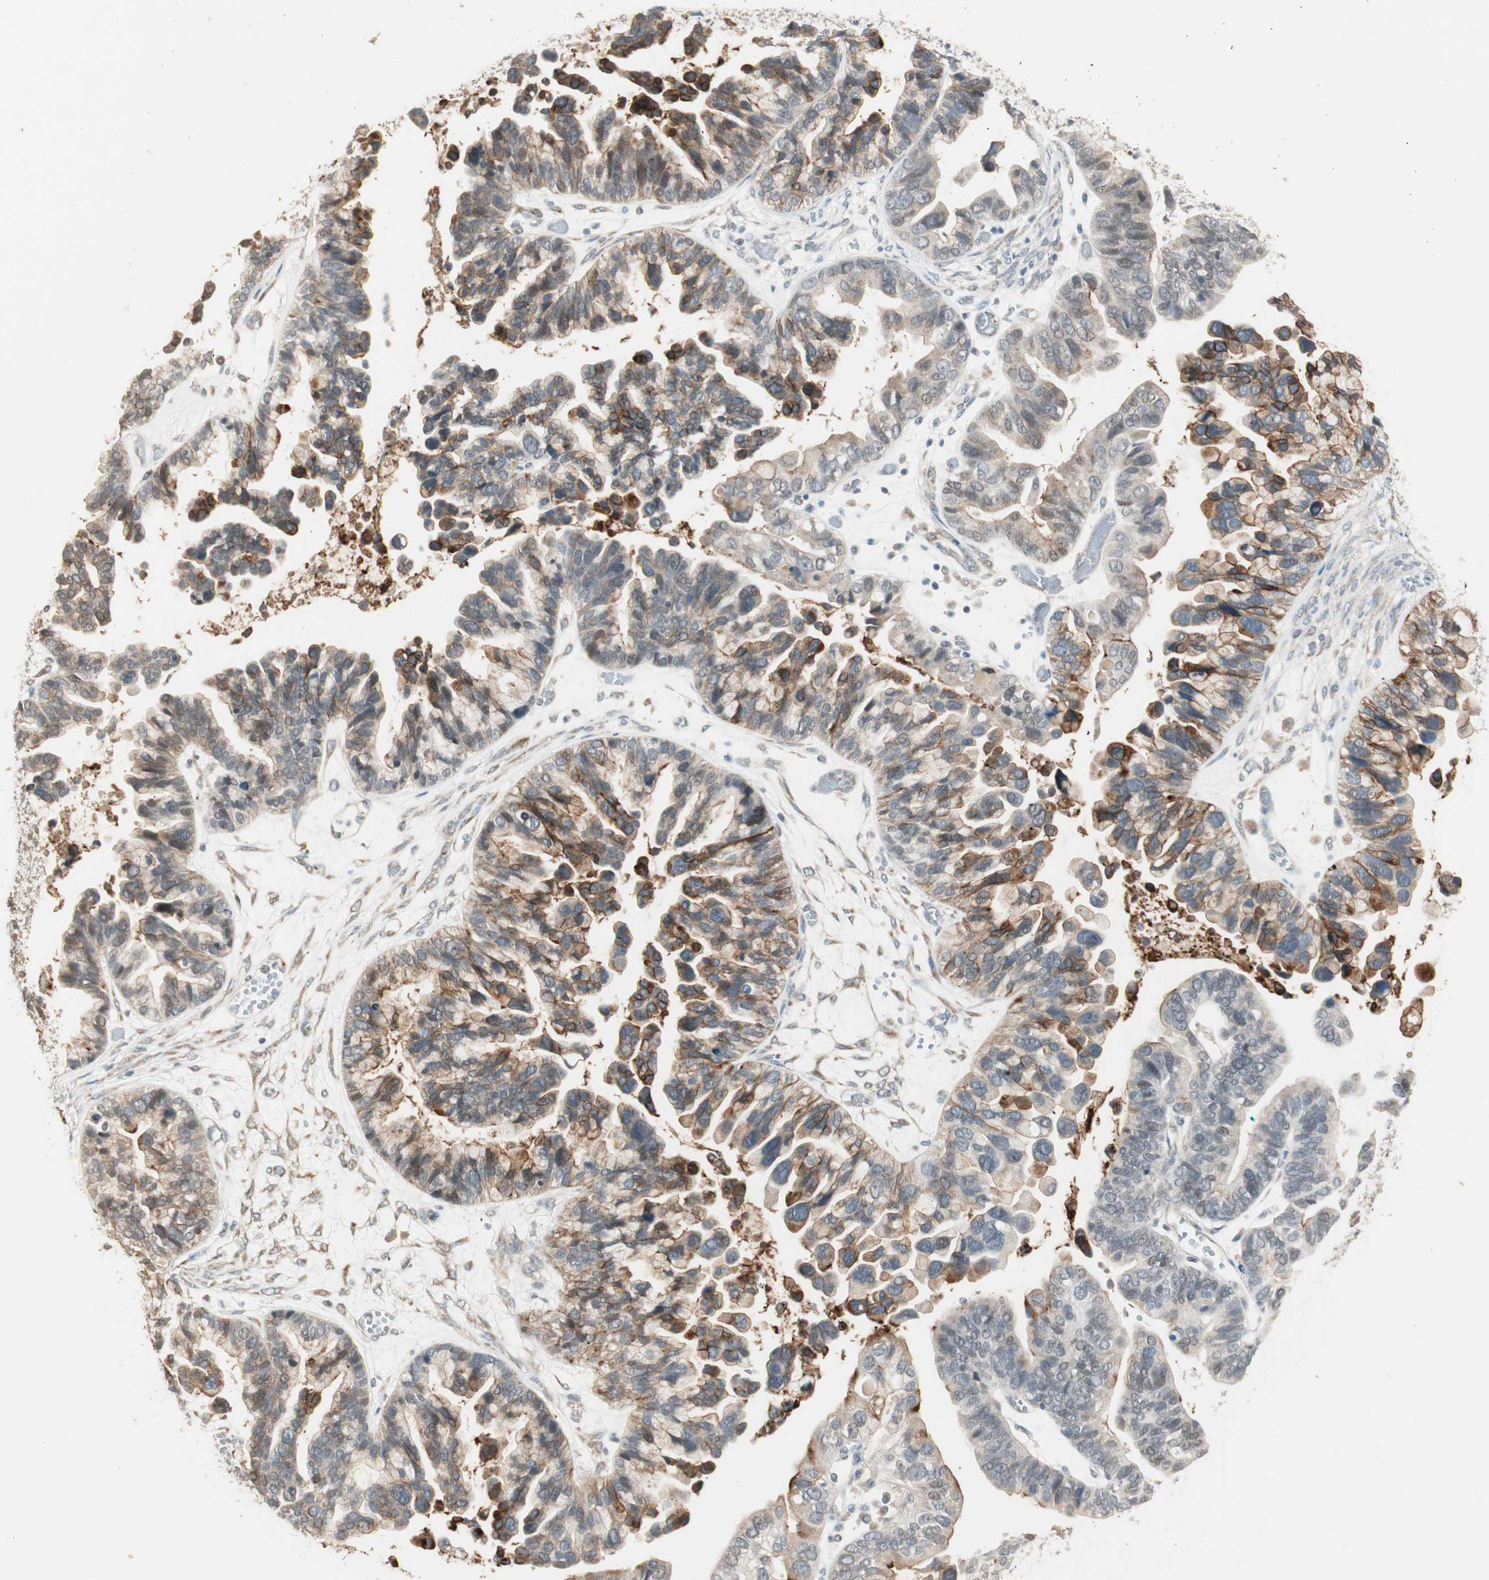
{"staining": {"intensity": "strong", "quantity": "<25%", "location": "cytoplasmic/membranous"}, "tissue": "ovarian cancer", "cell_type": "Tumor cells", "image_type": "cancer", "snomed": [{"axis": "morphology", "description": "Cystadenocarcinoma, serous, NOS"}, {"axis": "topography", "description": "Ovary"}], "caption": "Brown immunohistochemical staining in serous cystadenocarcinoma (ovarian) reveals strong cytoplasmic/membranous expression in about <25% of tumor cells.", "gene": "TASOR", "patient": {"sex": "female", "age": 56}}